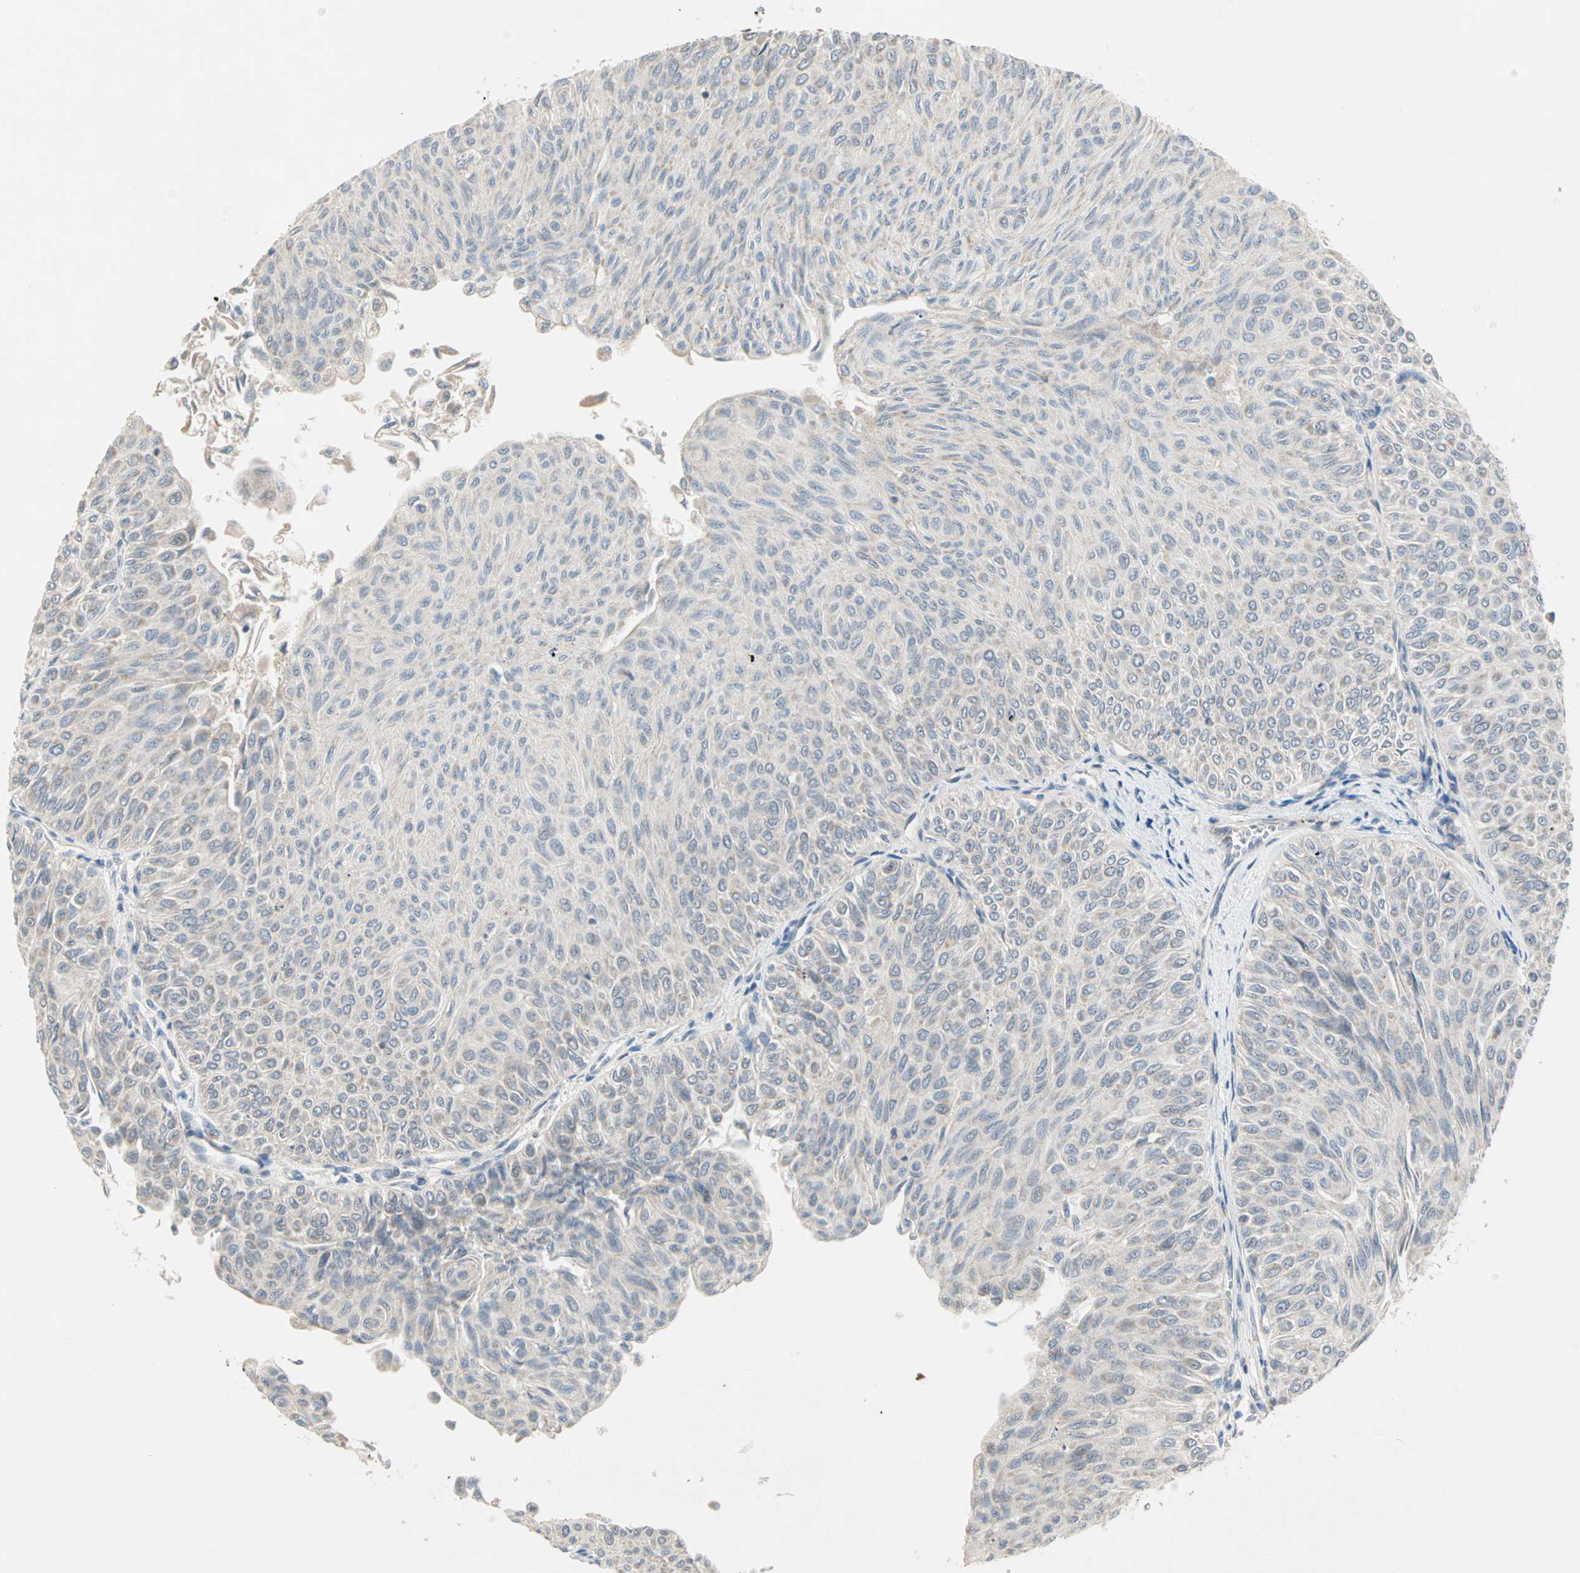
{"staining": {"intensity": "negative", "quantity": "none", "location": "none"}, "tissue": "urothelial cancer", "cell_type": "Tumor cells", "image_type": "cancer", "snomed": [{"axis": "morphology", "description": "Urothelial carcinoma, Low grade"}, {"axis": "topography", "description": "Urinary bladder"}], "caption": "IHC image of human low-grade urothelial carcinoma stained for a protein (brown), which reveals no expression in tumor cells.", "gene": "PROS1", "patient": {"sex": "male", "age": 78}}